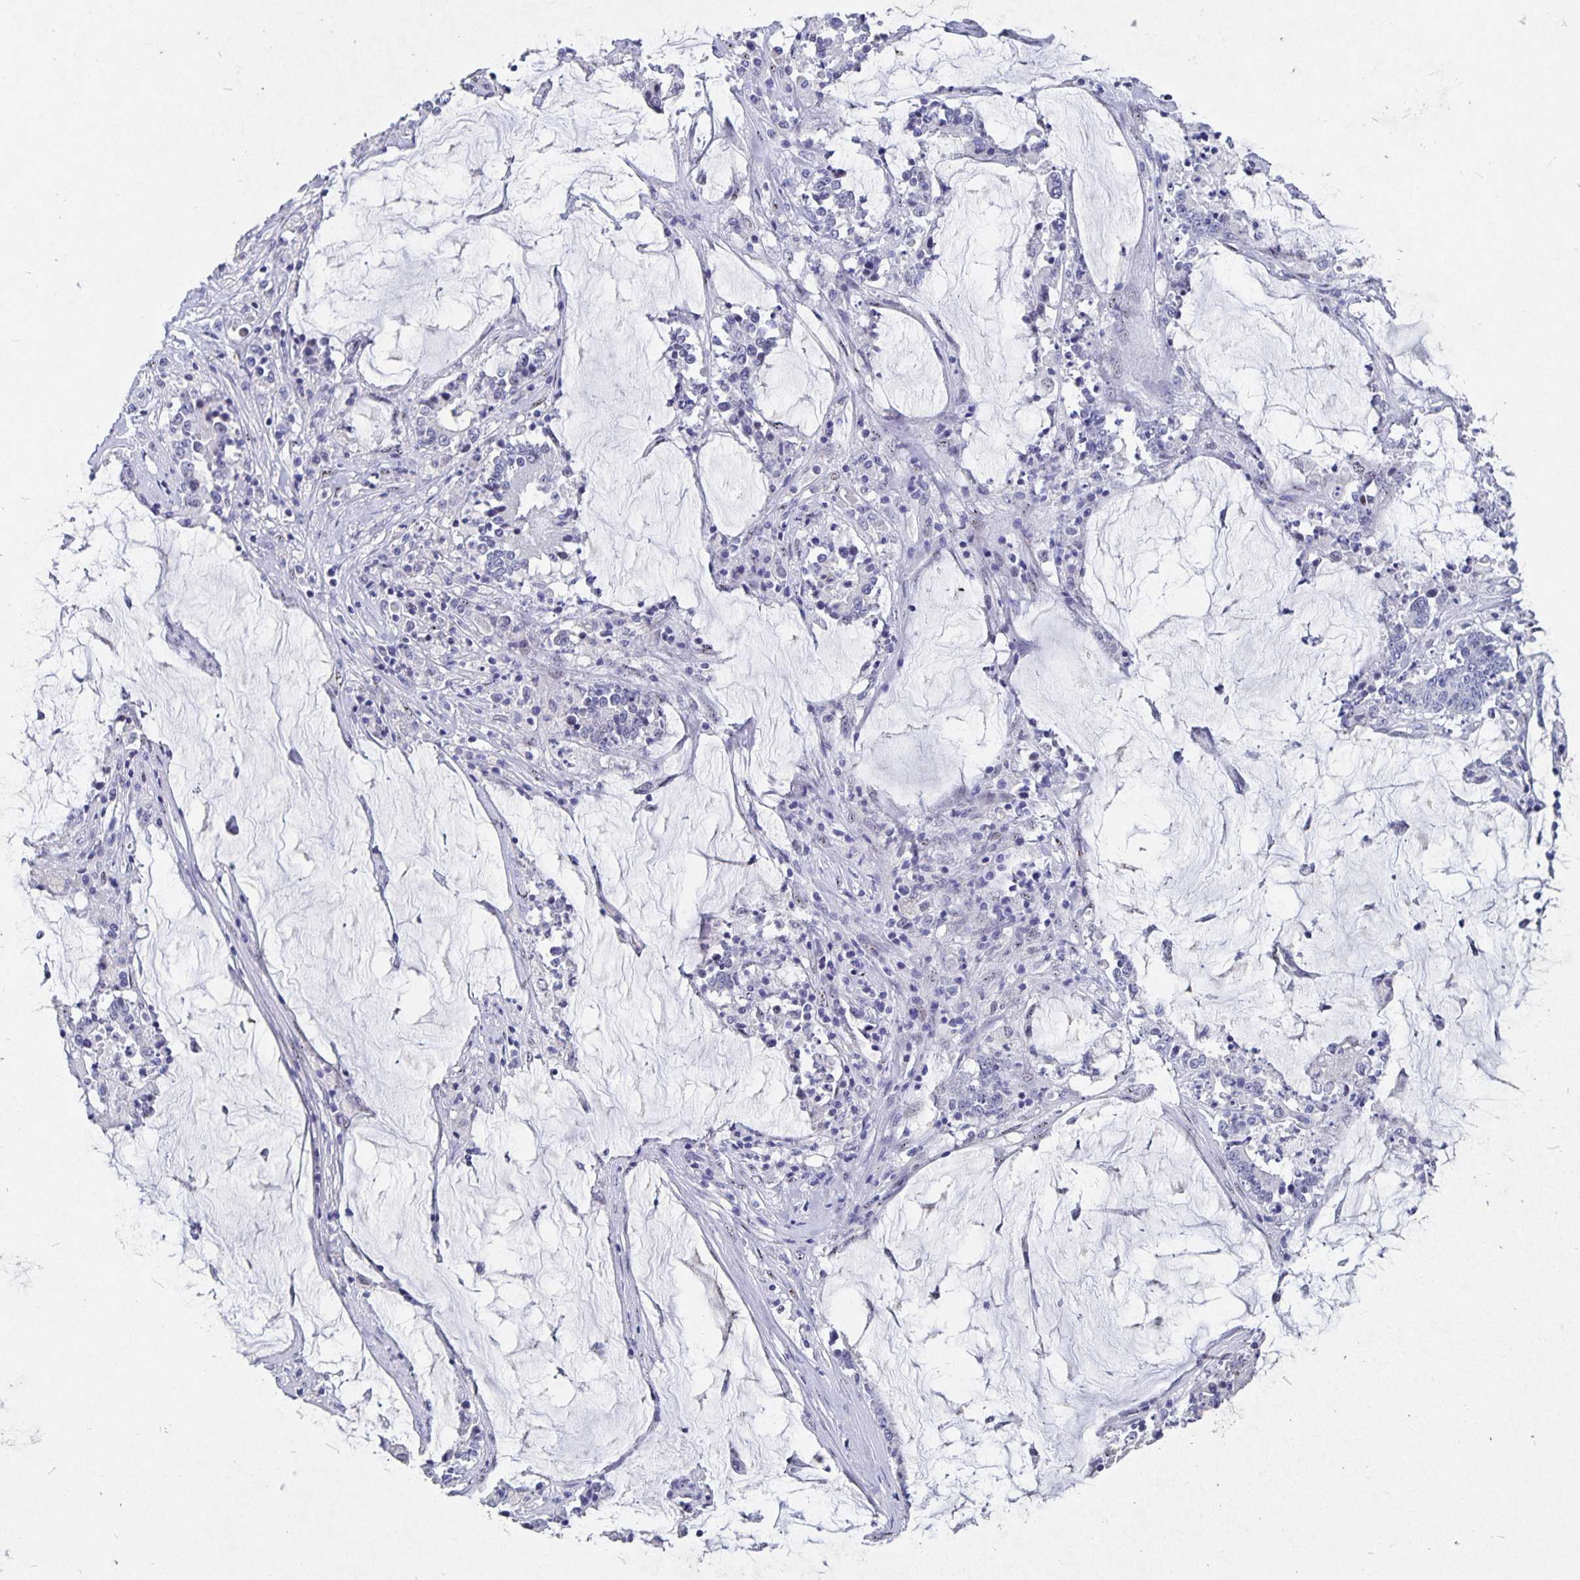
{"staining": {"intensity": "negative", "quantity": "none", "location": "none"}, "tissue": "stomach cancer", "cell_type": "Tumor cells", "image_type": "cancer", "snomed": [{"axis": "morphology", "description": "Adenocarcinoma, NOS"}, {"axis": "topography", "description": "Stomach, upper"}], "caption": "High magnification brightfield microscopy of stomach cancer (adenocarcinoma) stained with DAB (brown) and counterstained with hematoxylin (blue): tumor cells show no significant positivity.", "gene": "SMOC1", "patient": {"sex": "male", "age": 68}}